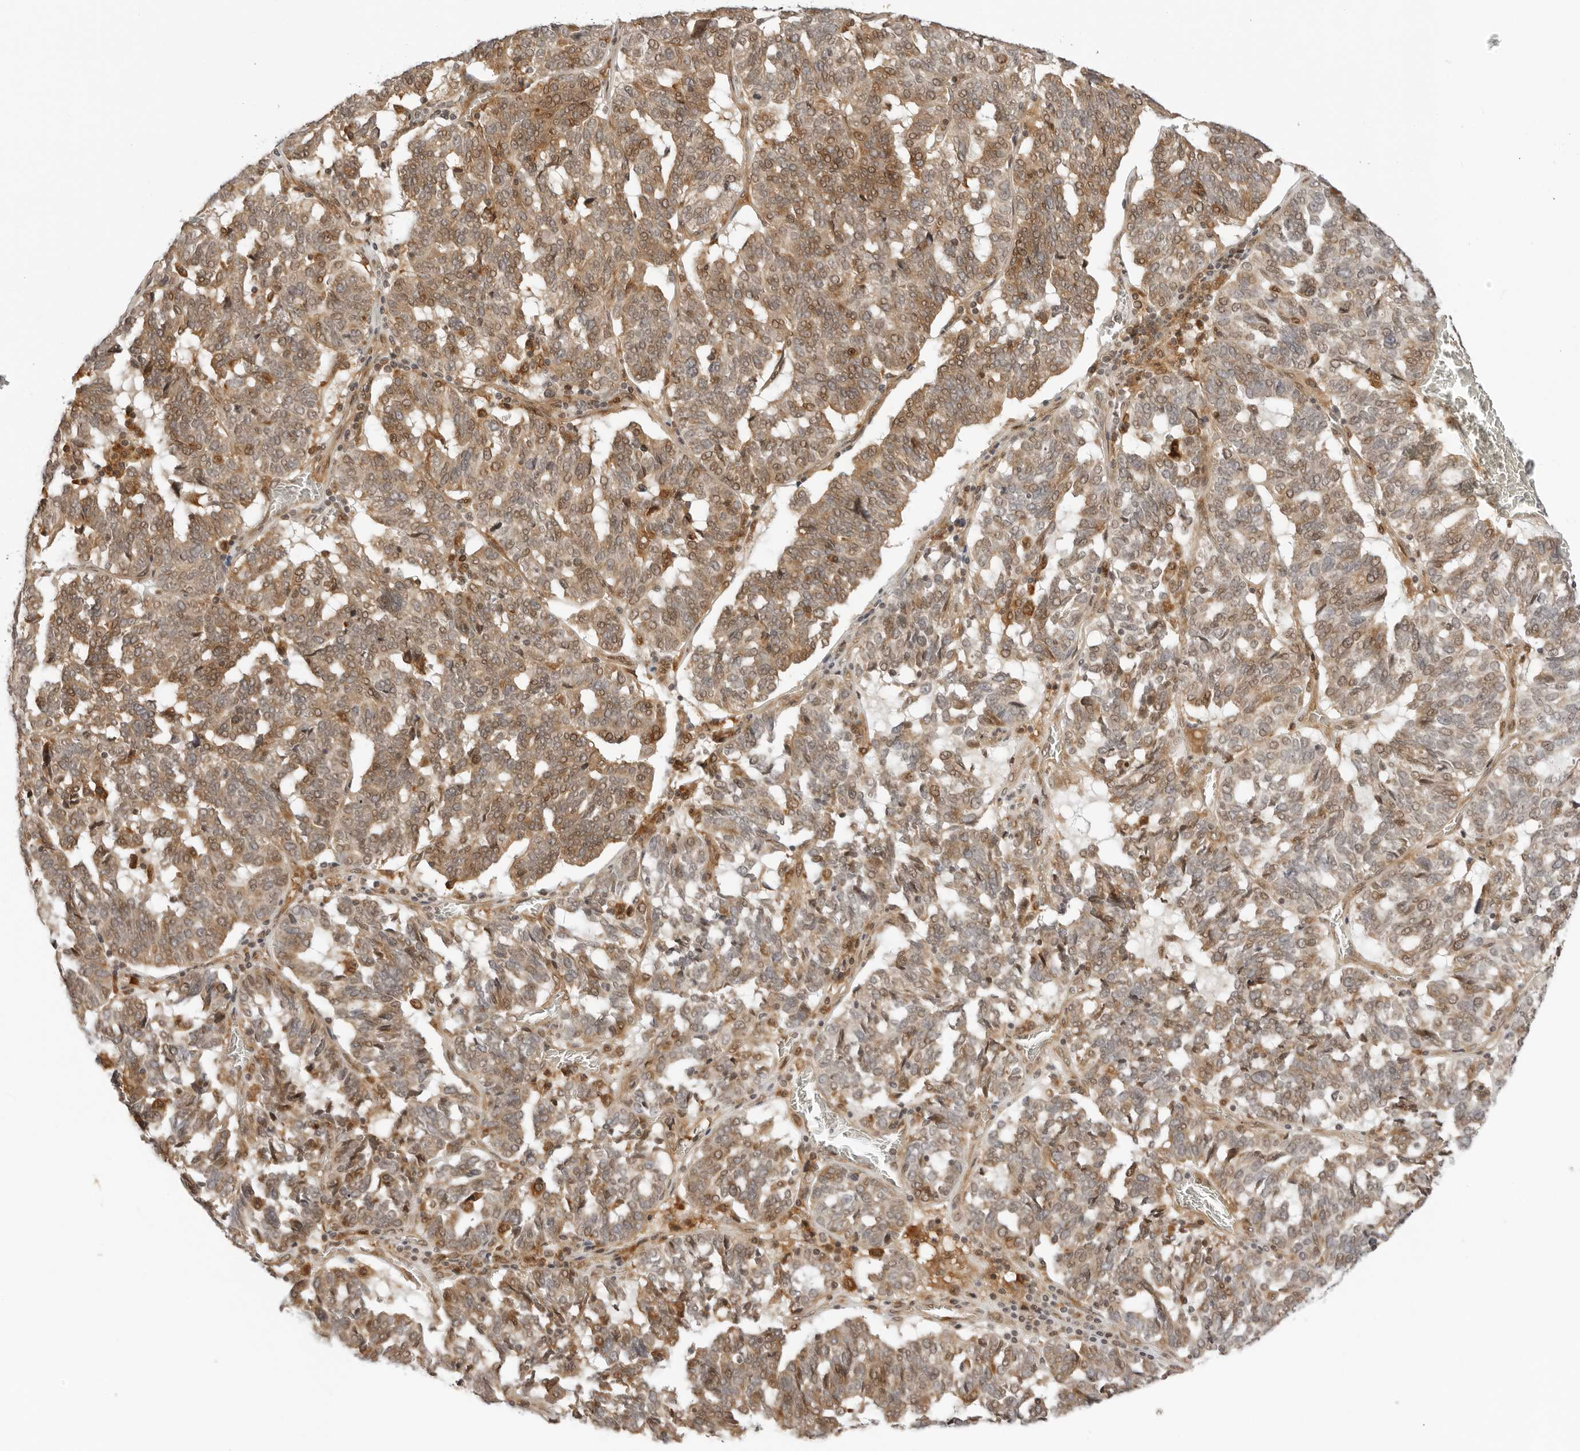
{"staining": {"intensity": "moderate", "quantity": ">75%", "location": "cytoplasmic/membranous"}, "tissue": "ovarian cancer", "cell_type": "Tumor cells", "image_type": "cancer", "snomed": [{"axis": "morphology", "description": "Cystadenocarcinoma, serous, NOS"}, {"axis": "topography", "description": "Ovary"}], "caption": "Tumor cells reveal medium levels of moderate cytoplasmic/membranous positivity in about >75% of cells in human ovarian serous cystadenocarcinoma. (brown staining indicates protein expression, while blue staining denotes nuclei).", "gene": "RC3H1", "patient": {"sex": "female", "age": 59}}